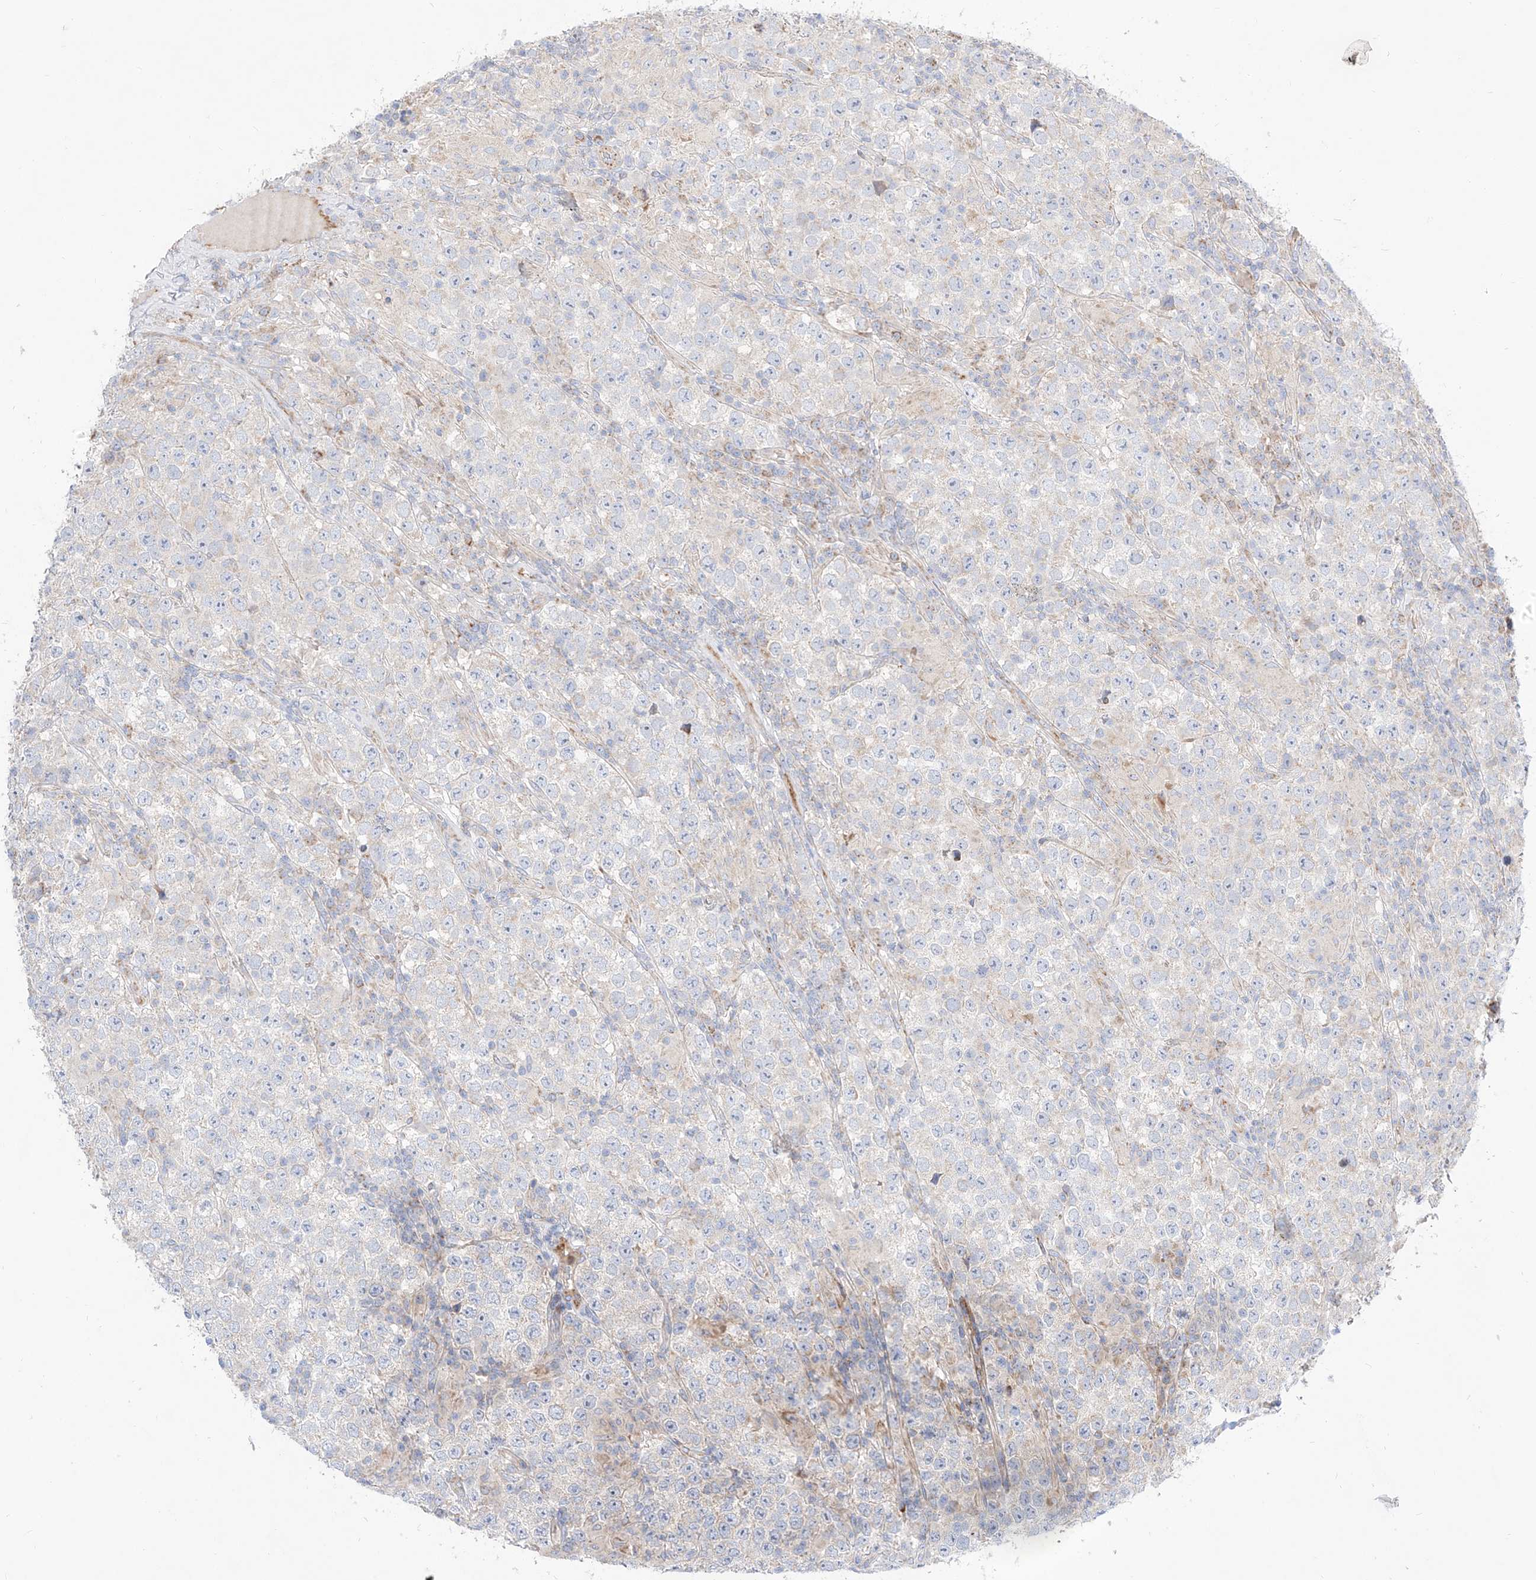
{"staining": {"intensity": "negative", "quantity": "none", "location": "none"}, "tissue": "testis cancer", "cell_type": "Tumor cells", "image_type": "cancer", "snomed": [{"axis": "morphology", "description": "Normal tissue, NOS"}, {"axis": "morphology", "description": "Urothelial carcinoma, High grade"}, {"axis": "morphology", "description": "Seminoma, NOS"}, {"axis": "morphology", "description": "Carcinoma, Embryonal, NOS"}, {"axis": "topography", "description": "Urinary bladder"}, {"axis": "topography", "description": "Testis"}], "caption": "IHC image of neoplastic tissue: human testis cancer stained with DAB shows no significant protein positivity in tumor cells.", "gene": "CST9", "patient": {"sex": "male", "age": 41}}